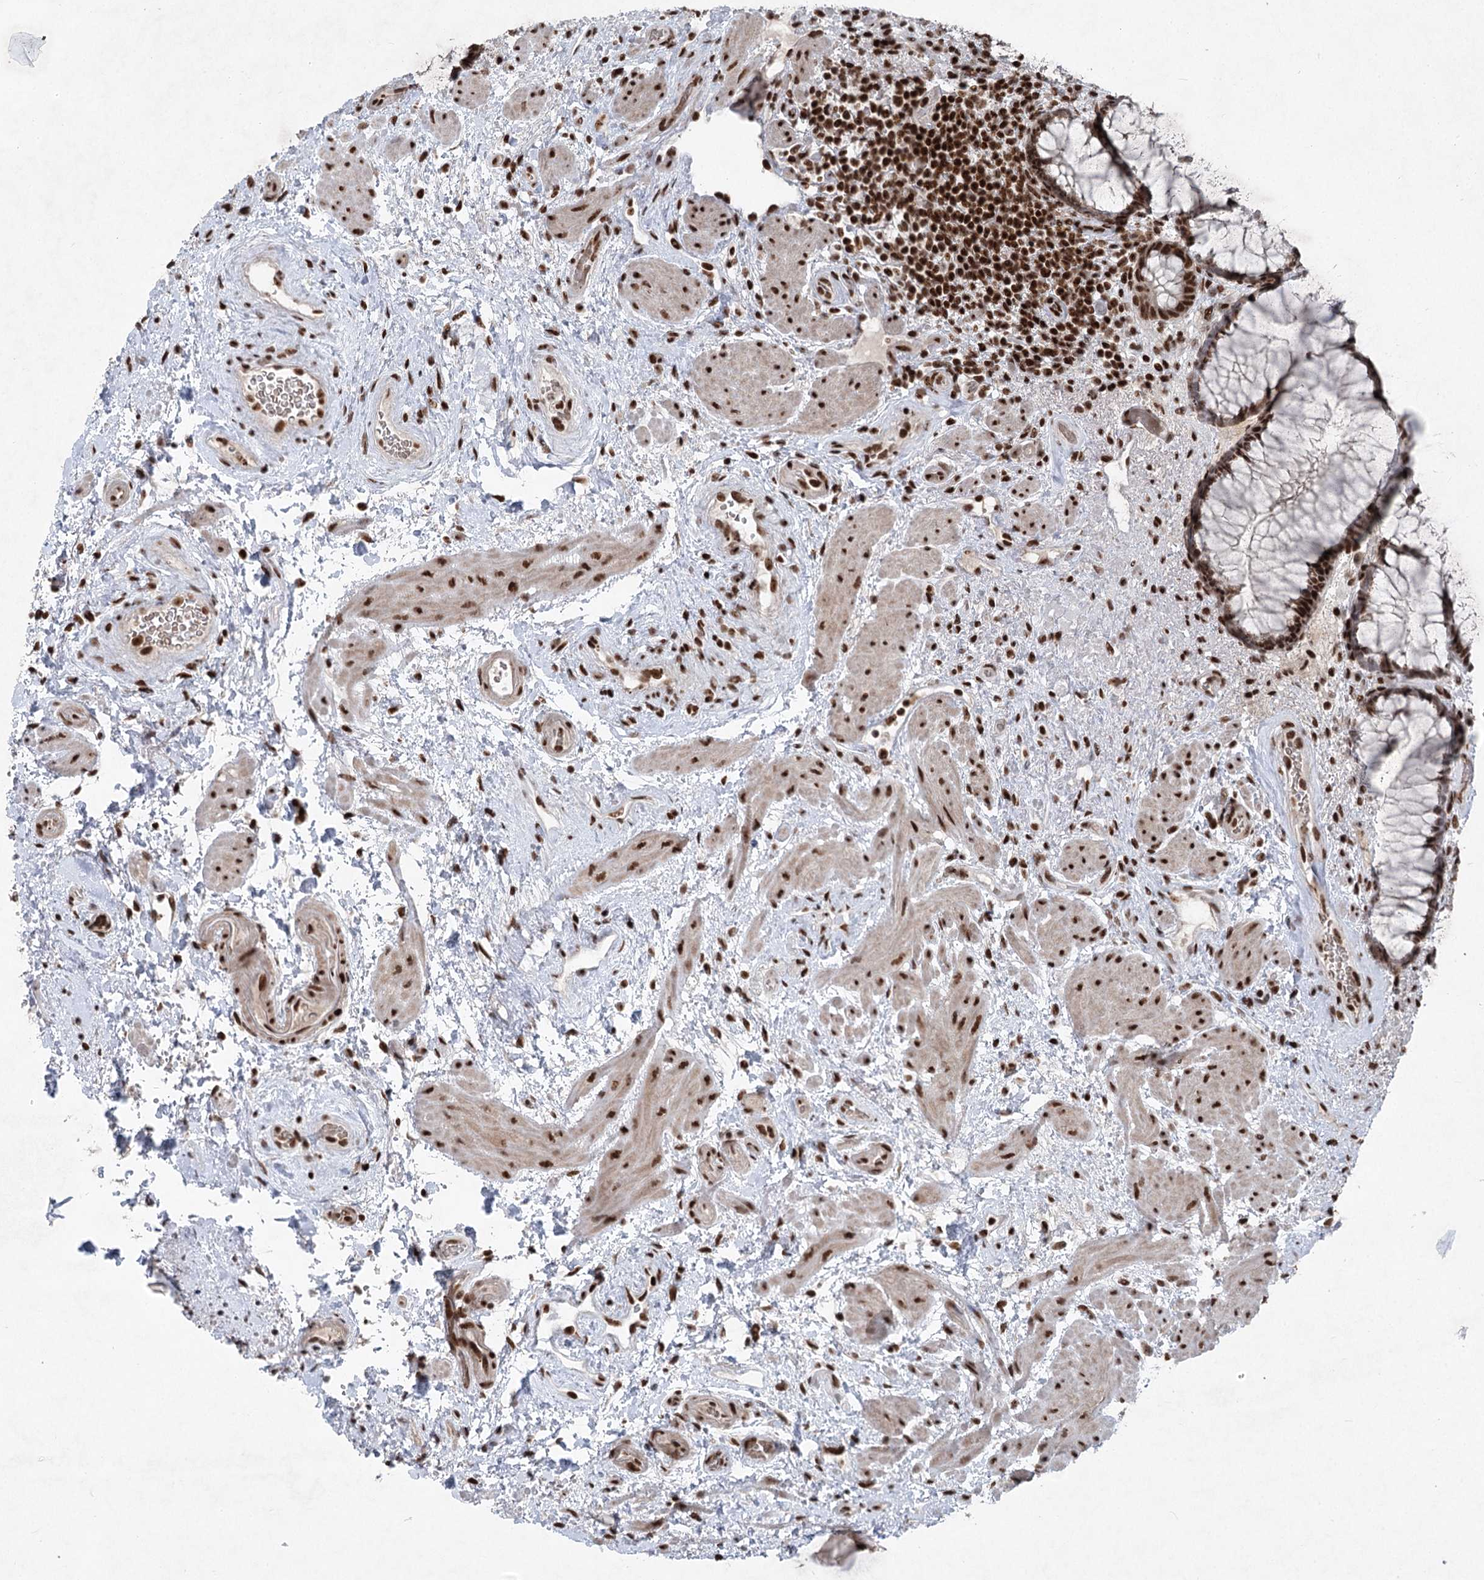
{"staining": {"intensity": "strong", "quantity": ">75%", "location": "nuclear"}, "tissue": "rectum", "cell_type": "Glandular cells", "image_type": "normal", "snomed": [{"axis": "morphology", "description": "Normal tissue, NOS"}, {"axis": "topography", "description": "Rectum"}], "caption": "The photomicrograph shows immunohistochemical staining of normal rectum. There is strong nuclear positivity is identified in about >75% of glandular cells. The protein of interest is stained brown, and the nuclei are stained in blue (DAB IHC with brightfield microscopy, high magnification).", "gene": "CGGBP1", "patient": {"sex": "male", "age": 51}}